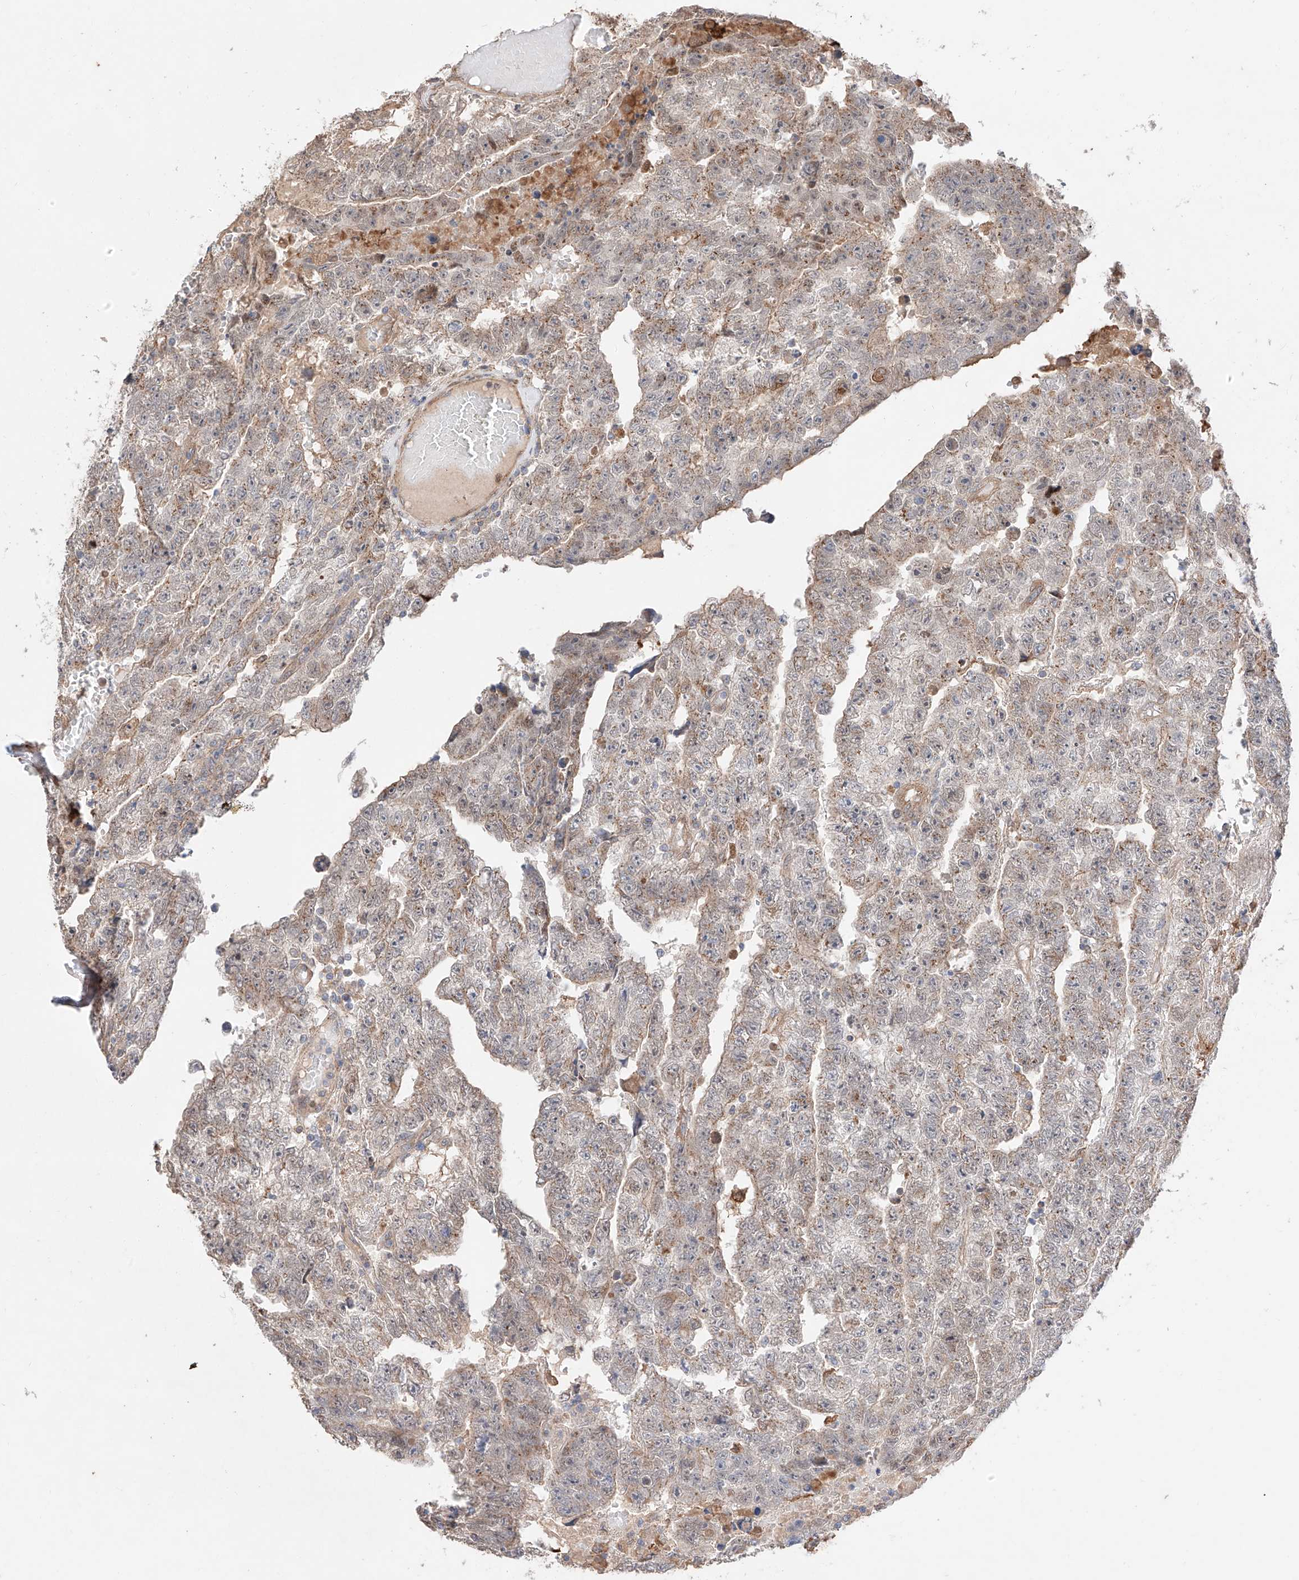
{"staining": {"intensity": "weak", "quantity": "25%-75%", "location": "cytoplasmic/membranous"}, "tissue": "testis cancer", "cell_type": "Tumor cells", "image_type": "cancer", "snomed": [{"axis": "morphology", "description": "Carcinoma, Embryonal, NOS"}, {"axis": "topography", "description": "Testis"}], "caption": "A micrograph showing weak cytoplasmic/membranous staining in approximately 25%-75% of tumor cells in testis embryonal carcinoma, as visualized by brown immunohistochemical staining.", "gene": "MOSPD1", "patient": {"sex": "male", "age": 25}}